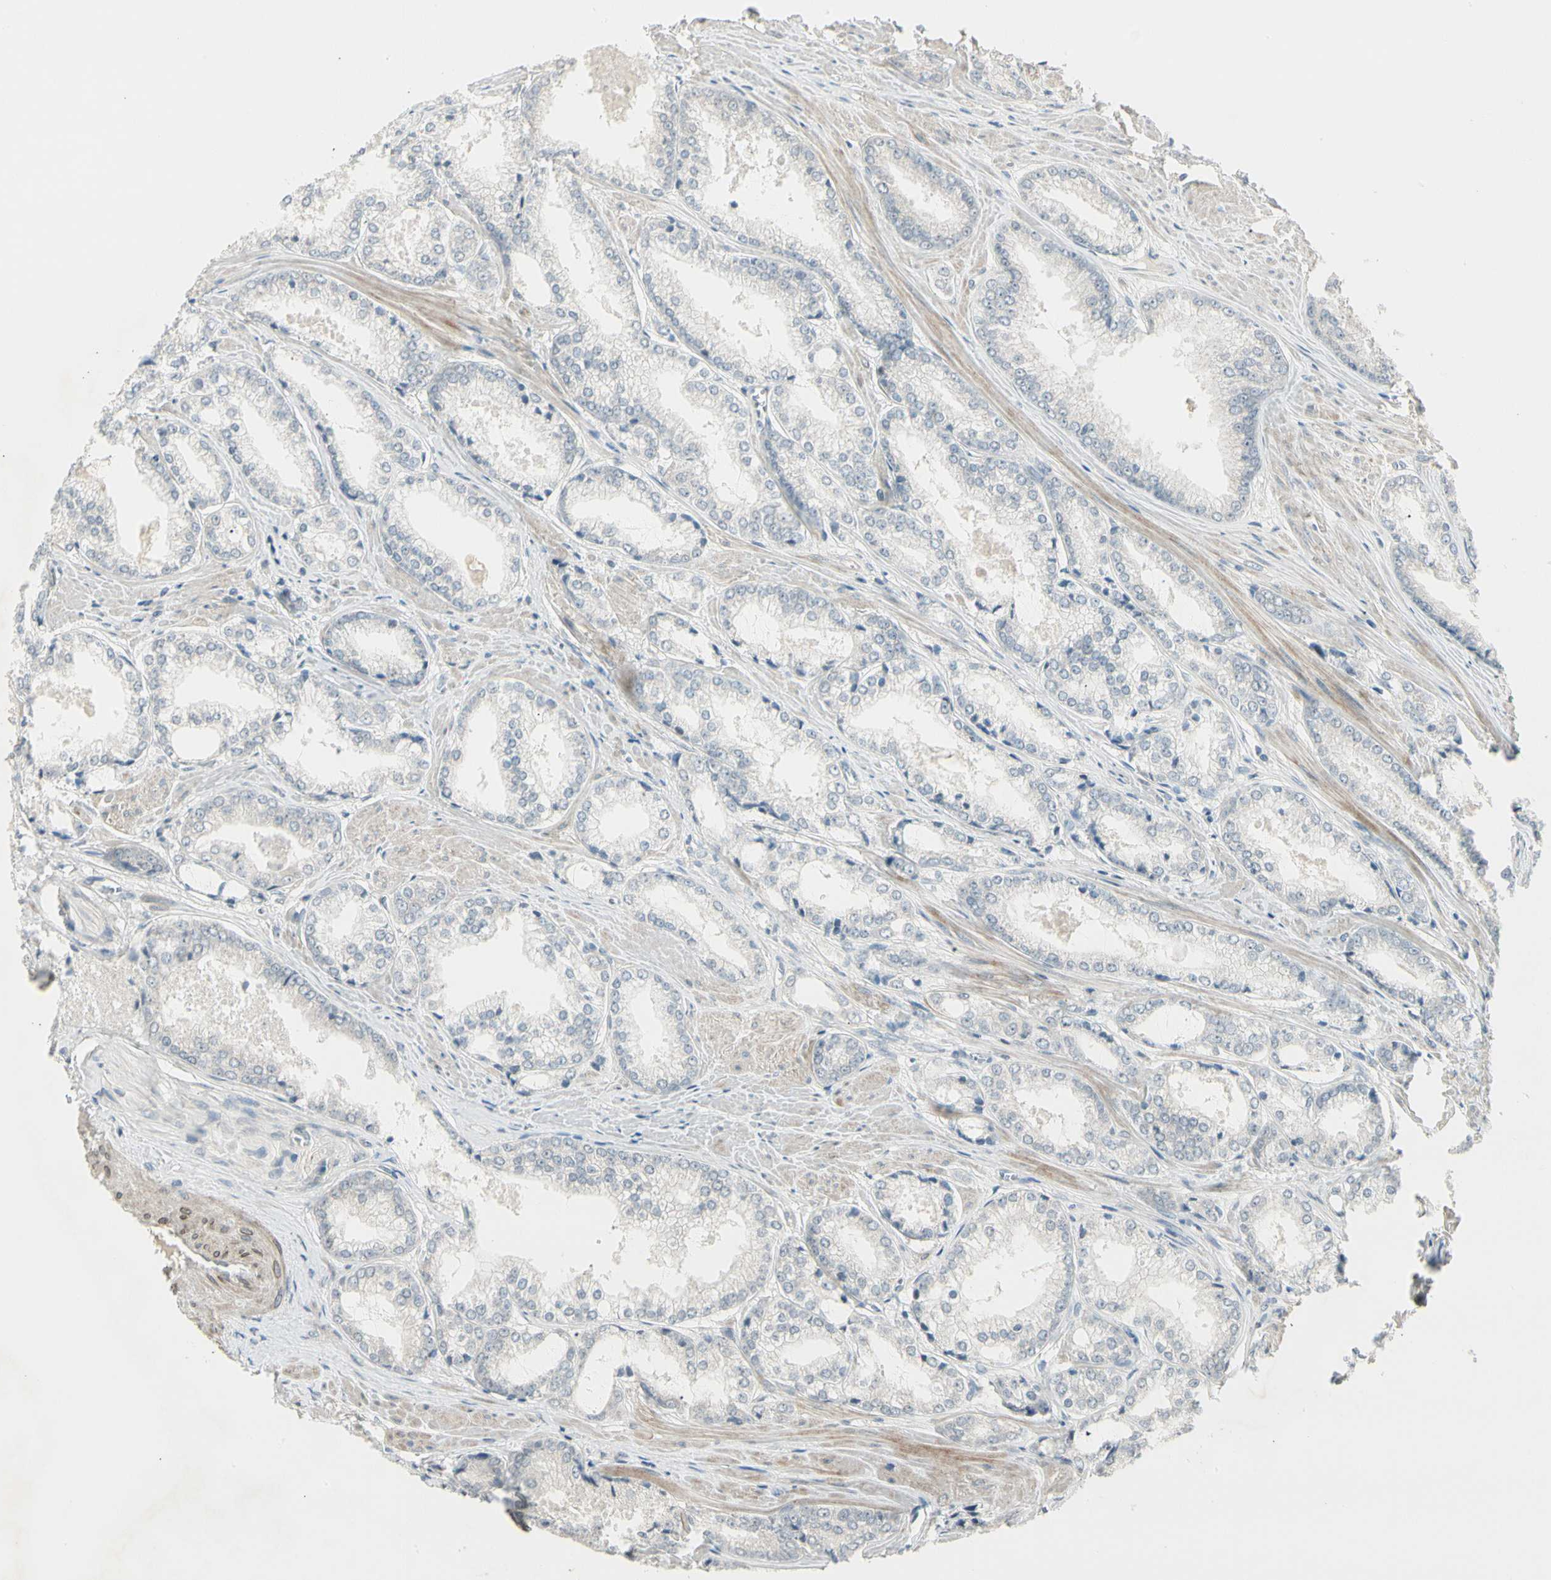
{"staining": {"intensity": "negative", "quantity": "none", "location": "none"}, "tissue": "prostate cancer", "cell_type": "Tumor cells", "image_type": "cancer", "snomed": [{"axis": "morphology", "description": "Adenocarcinoma, Low grade"}, {"axis": "topography", "description": "Prostate"}], "caption": "Tumor cells show no significant protein positivity in prostate adenocarcinoma (low-grade).", "gene": "PCDHB15", "patient": {"sex": "male", "age": 64}}